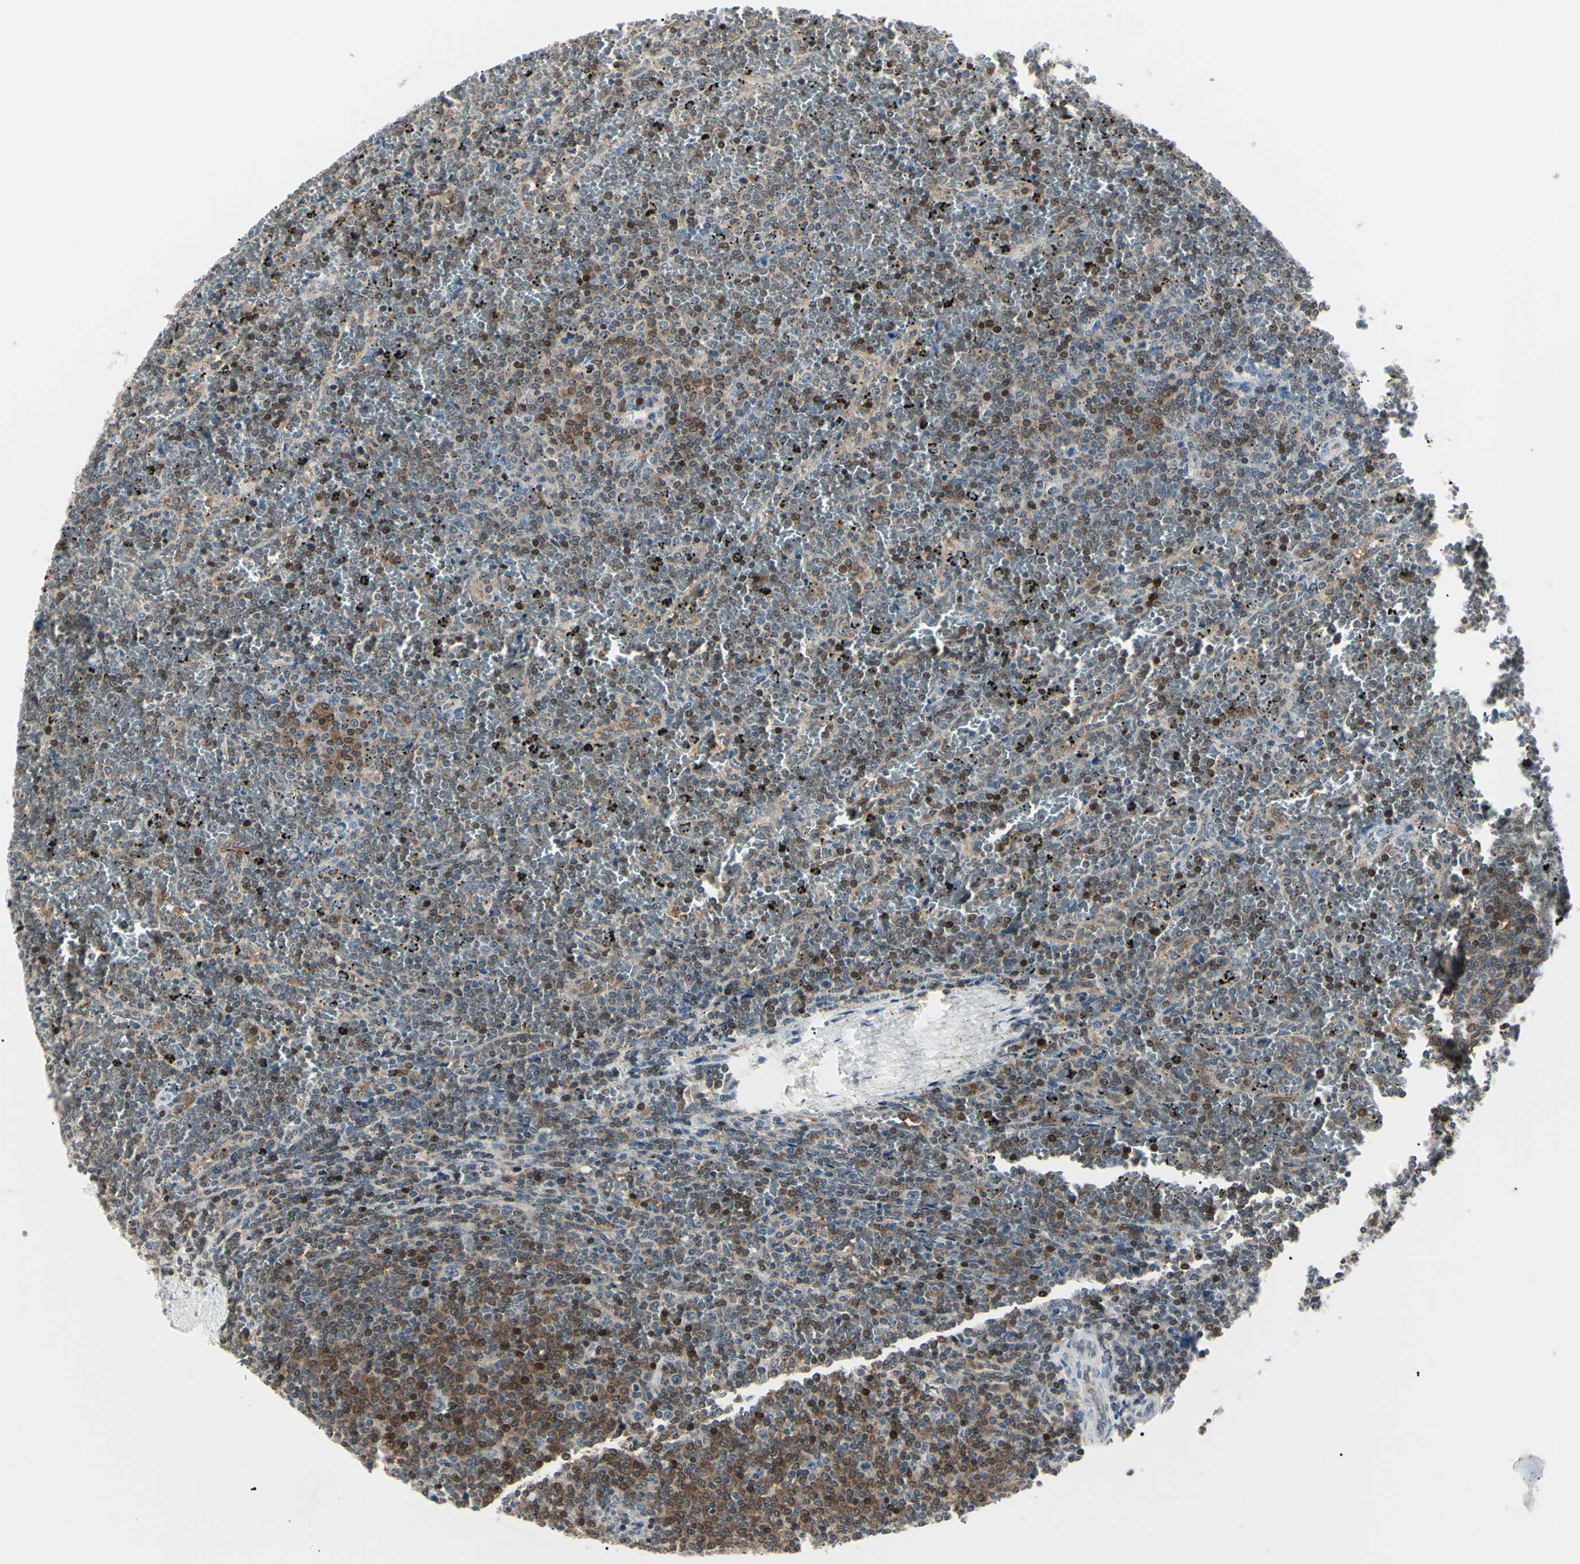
{"staining": {"intensity": "moderate", "quantity": "25%-75%", "location": "cytoplasmic/membranous,nuclear"}, "tissue": "lymphoma", "cell_type": "Tumor cells", "image_type": "cancer", "snomed": [{"axis": "morphology", "description": "Malignant lymphoma, non-Hodgkin's type, Low grade"}, {"axis": "topography", "description": "Spleen"}], "caption": "This is a micrograph of immunohistochemistry (IHC) staining of lymphoma, which shows moderate expression in the cytoplasmic/membranous and nuclear of tumor cells.", "gene": "PGK1", "patient": {"sex": "female", "age": 77}}